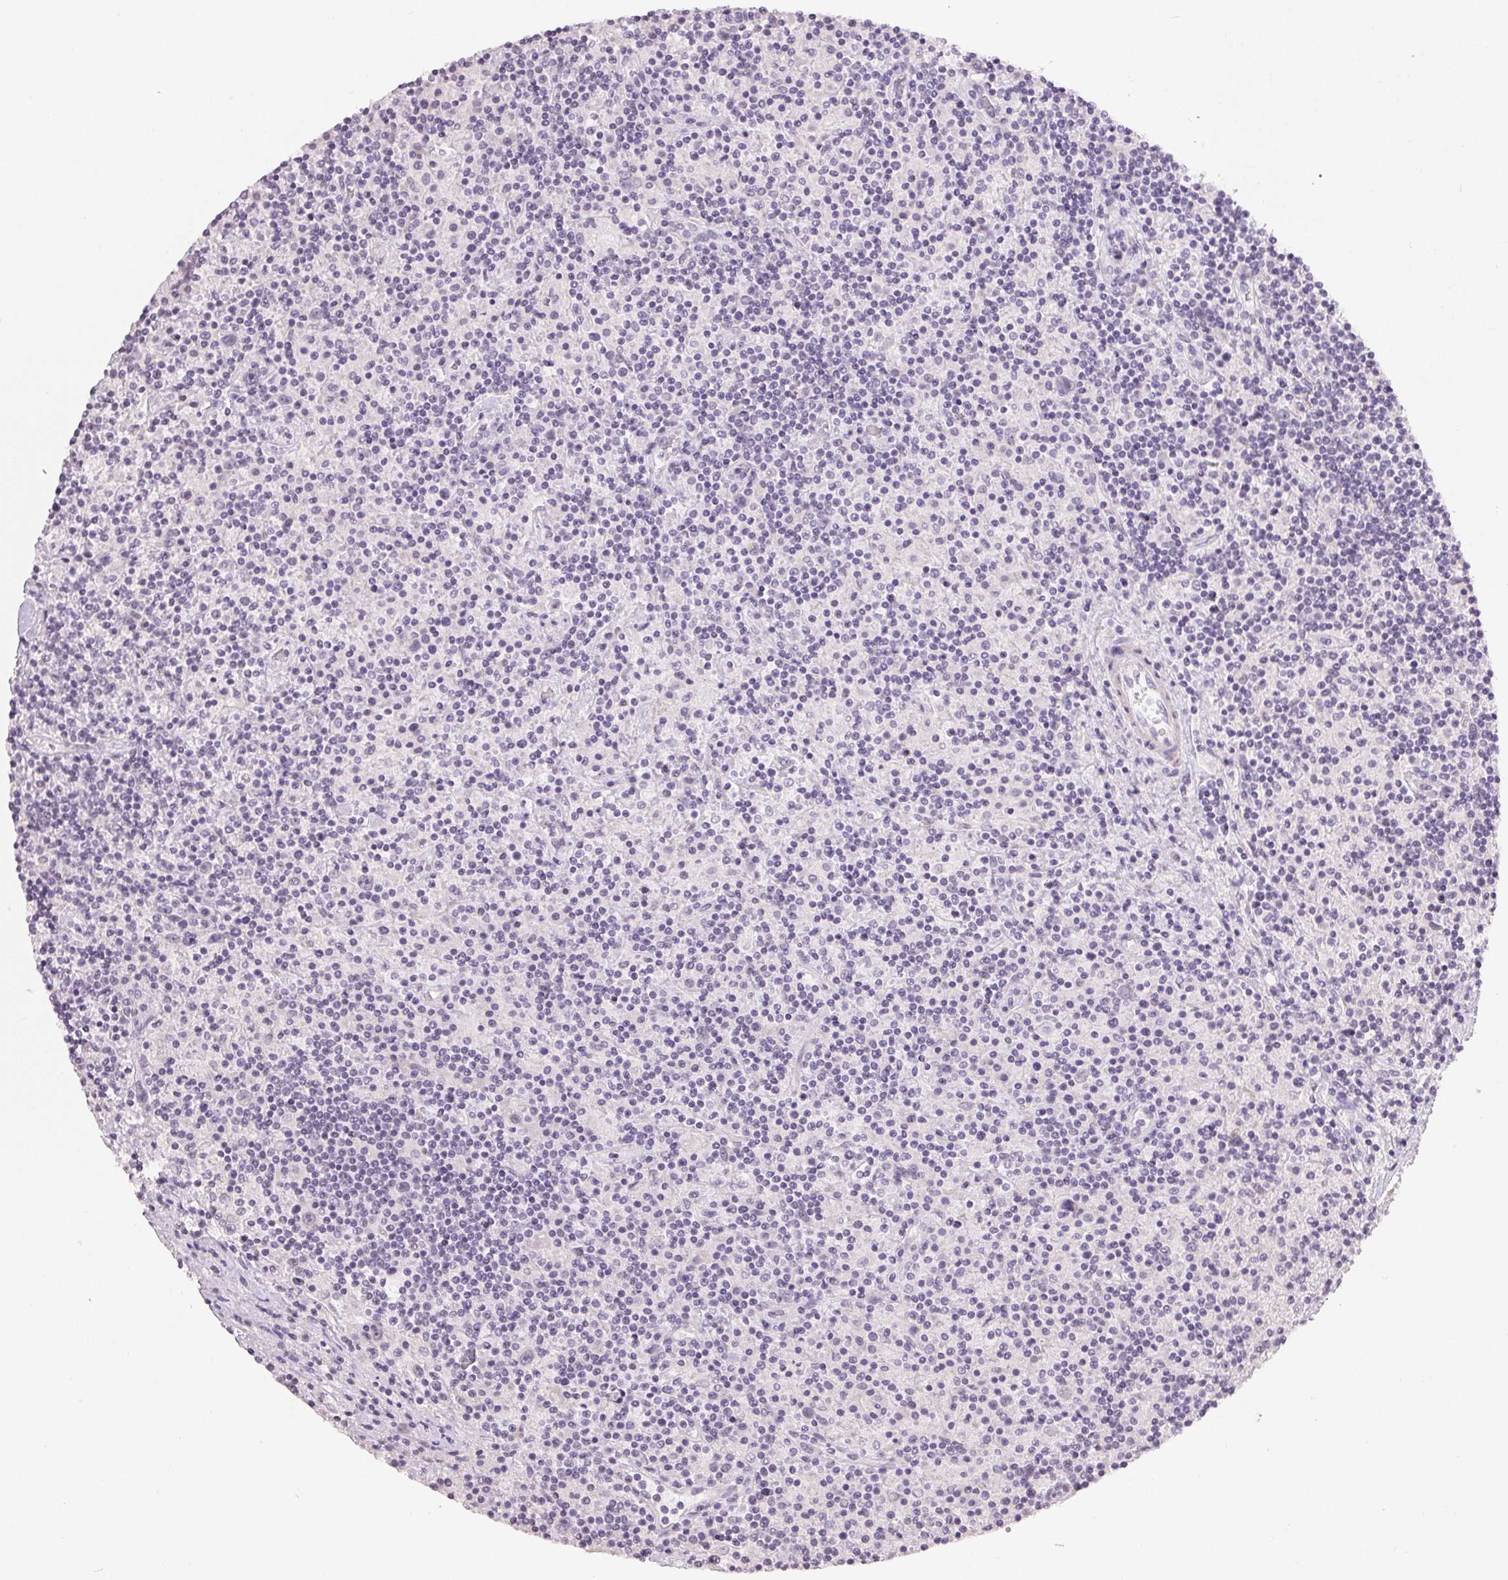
{"staining": {"intensity": "negative", "quantity": "none", "location": "none"}, "tissue": "lymphoma", "cell_type": "Tumor cells", "image_type": "cancer", "snomed": [{"axis": "morphology", "description": "Hodgkin's disease, NOS"}, {"axis": "topography", "description": "Lymph node"}], "caption": "Human Hodgkin's disease stained for a protein using immunohistochemistry exhibits no staining in tumor cells.", "gene": "TMEM174", "patient": {"sex": "male", "age": 70}}